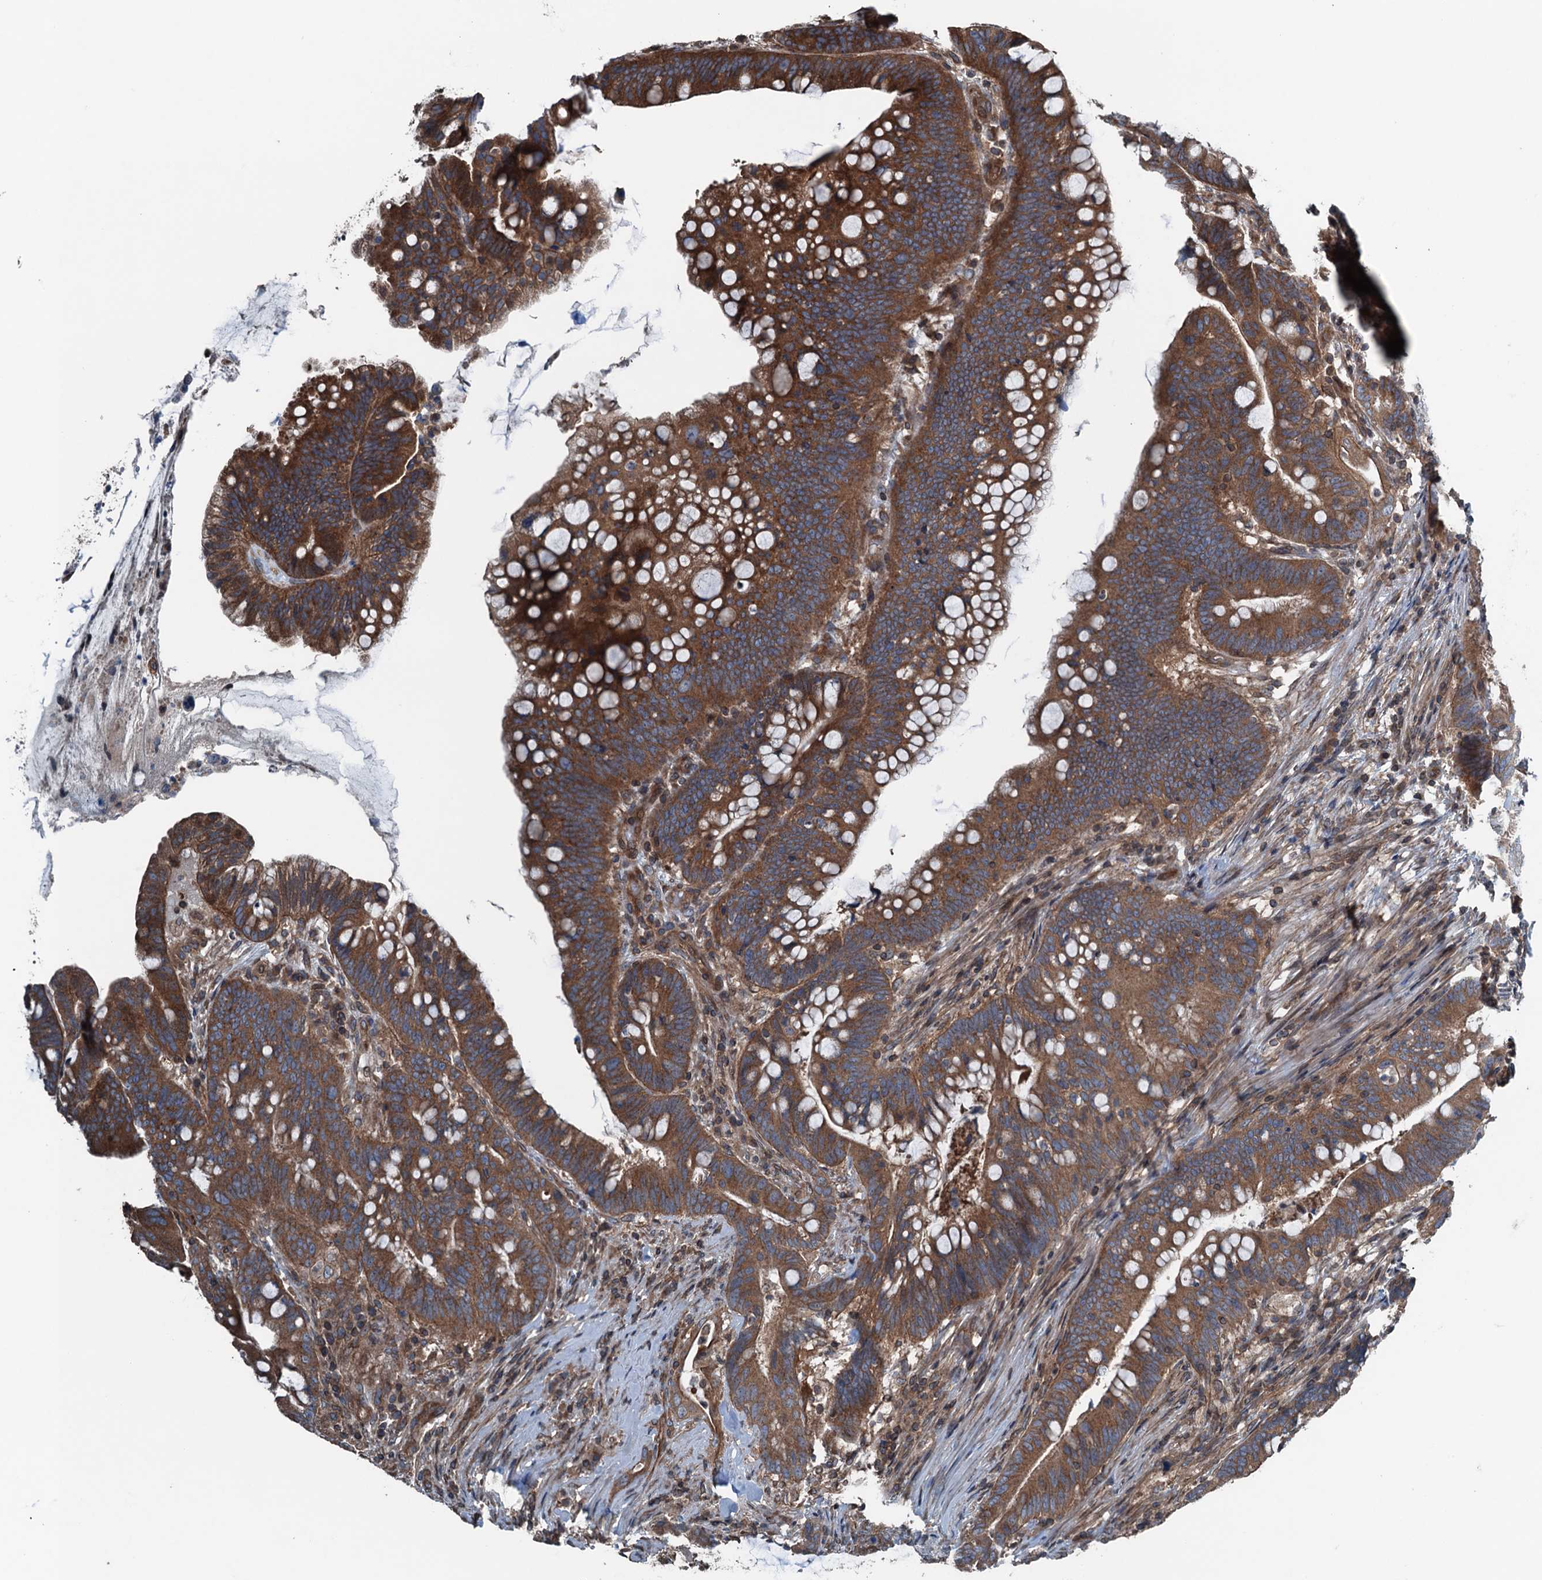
{"staining": {"intensity": "strong", "quantity": ">75%", "location": "cytoplasmic/membranous"}, "tissue": "colorectal cancer", "cell_type": "Tumor cells", "image_type": "cancer", "snomed": [{"axis": "morphology", "description": "Adenocarcinoma, NOS"}, {"axis": "topography", "description": "Colon"}], "caption": "A micrograph showing strong cytoplasmic/membranous expression in about >75% of tumor cells in colorectal cancer (adenocarcinoma), as visualized by brown immunohistochemical staining.", "gene": "TRAPPC8", "patient": {"sex": "female", "age": 66}}